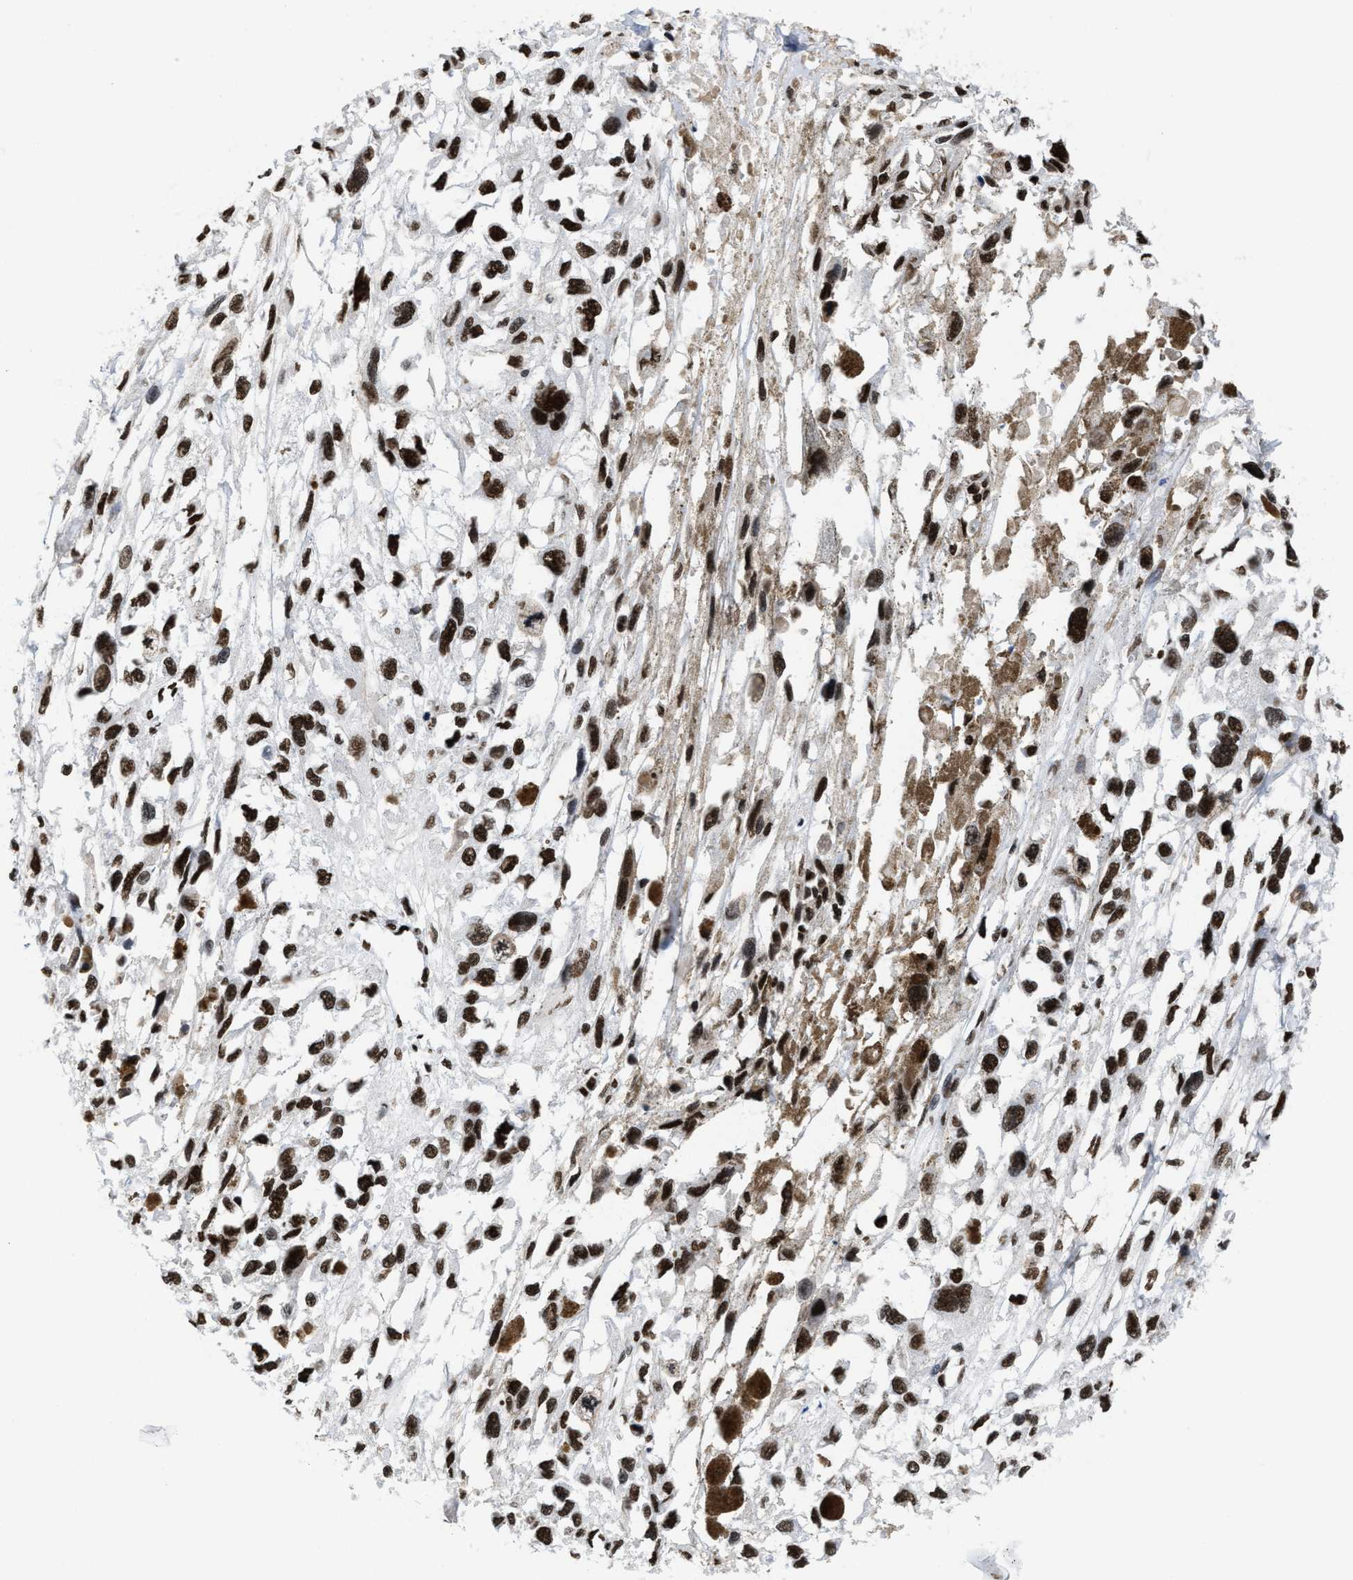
{"staining": {"intensity": "strong", "quantity": ">75%", "location": "nuclear"}, "tissue": "melanoma", "cell_type": "Tumor cells", "image_type": "cancer", "snomed": [{"axis": "morphology", "description": "Malignant melanoma, Metastatic site"}, {"axis": "topography", "description": "Lymph node"}], "caption": "Strong nuclear protein positivity is appreciated in approximately >75% of tumor cells in malignant melanoma (metastatic site).", "gene": "SMARCC2", "patient": {"sex": "male", "age": 59}}